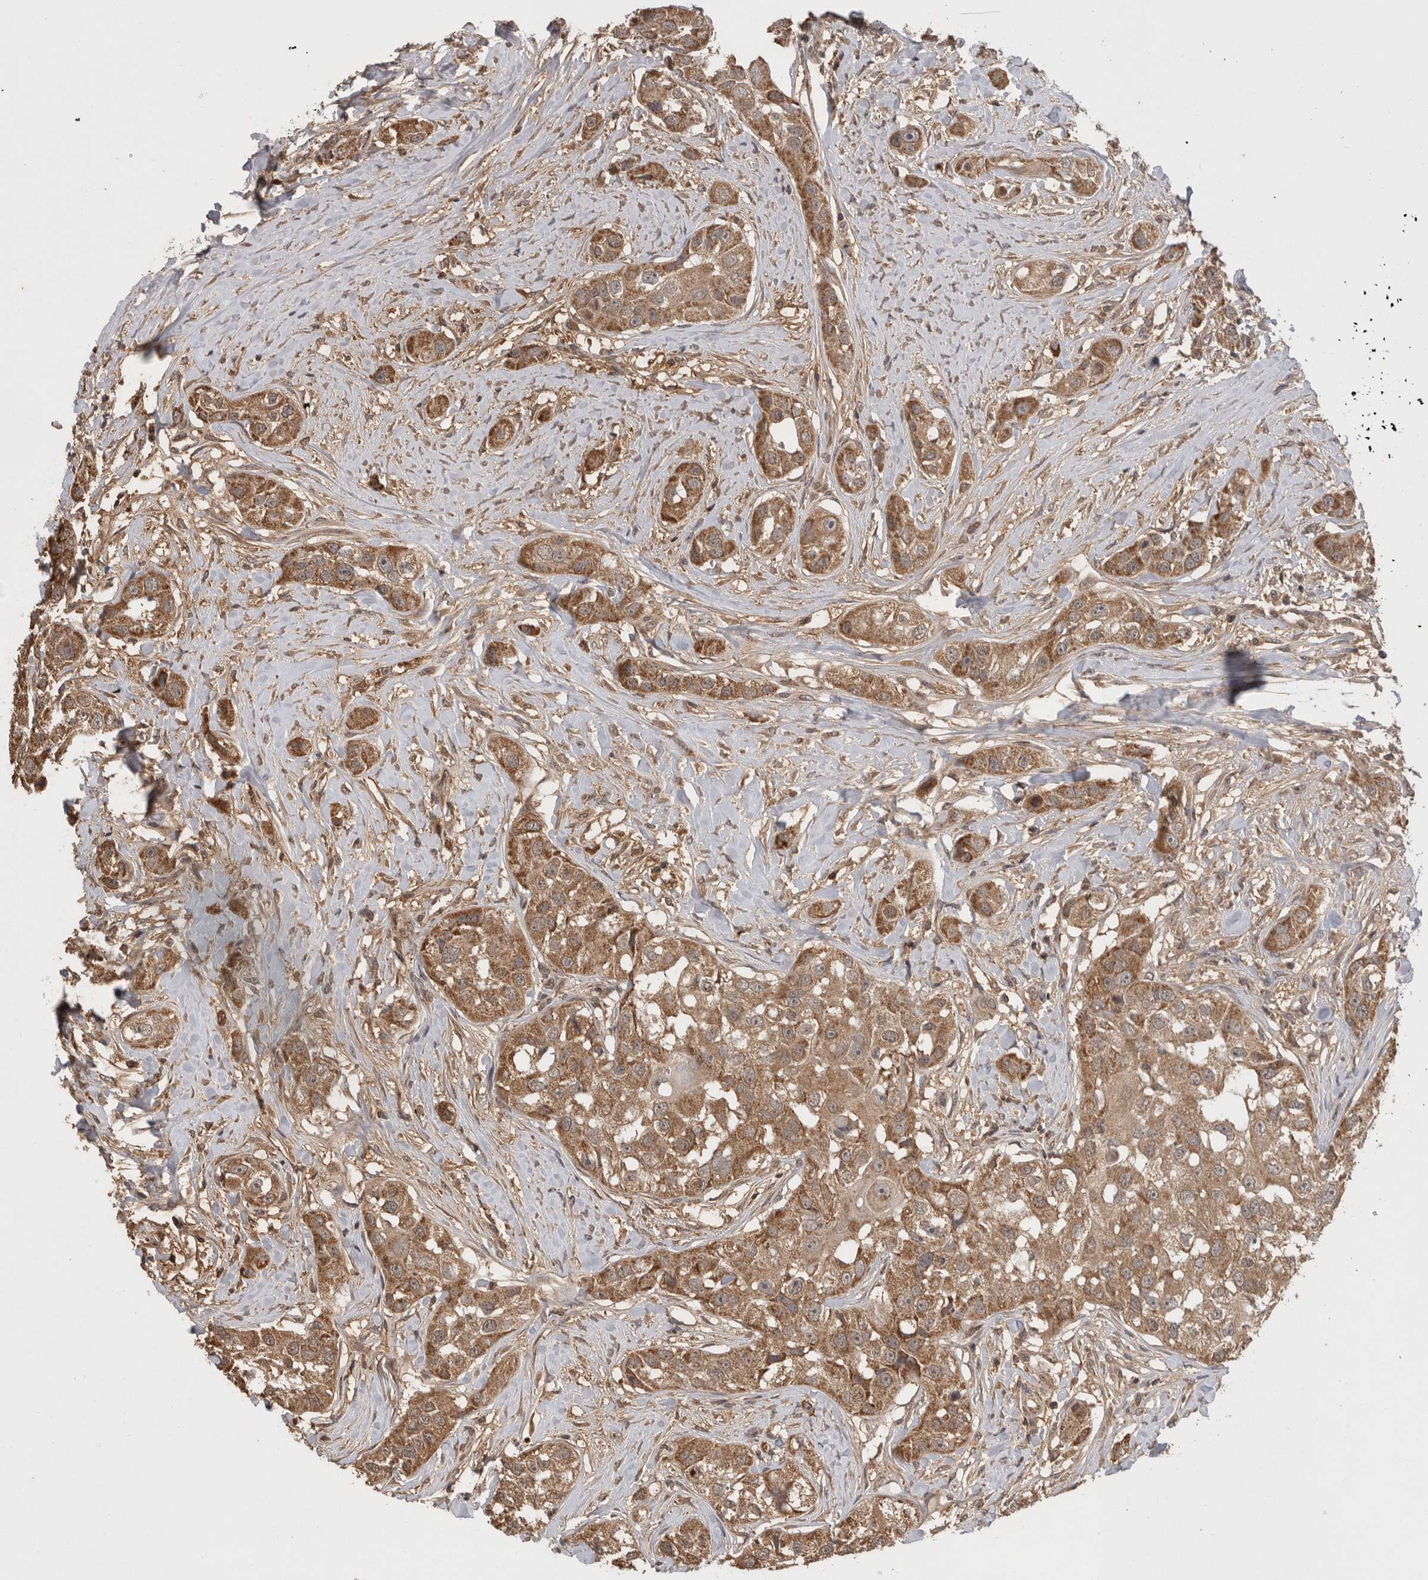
{"staining": {"intensity": "moderate", "quantity": ">75%", "location": "cytoplasmic/membranous"}, "tissue": "head and neck cancer", "cell_type": "Tumor cells", "image_type": "cancer", "snomed": [{"axis": "morphology", "description": "Normal tissue, NOS"}, {"axis": "morphology", "description": "Squamous cell carcinoma, NOS"}, {"axis": "topography", "description": "Skeletal muscle"}, {"axis": "topography", "description": "Head-Neck"}], "caption": "DAB (3,3'-diaminobenzidine) immunohistochemical staining of squamous cell carcinoma (head and neck) exhibits moderate cytoplasmic/membranous protein staining in about >75% of tumor cells. Immunohistochemistry stains the protein of interest in brown and the nuclei are stained blue.", "gene": "PREP", "patient": {"sex": "male", "age": 51}}